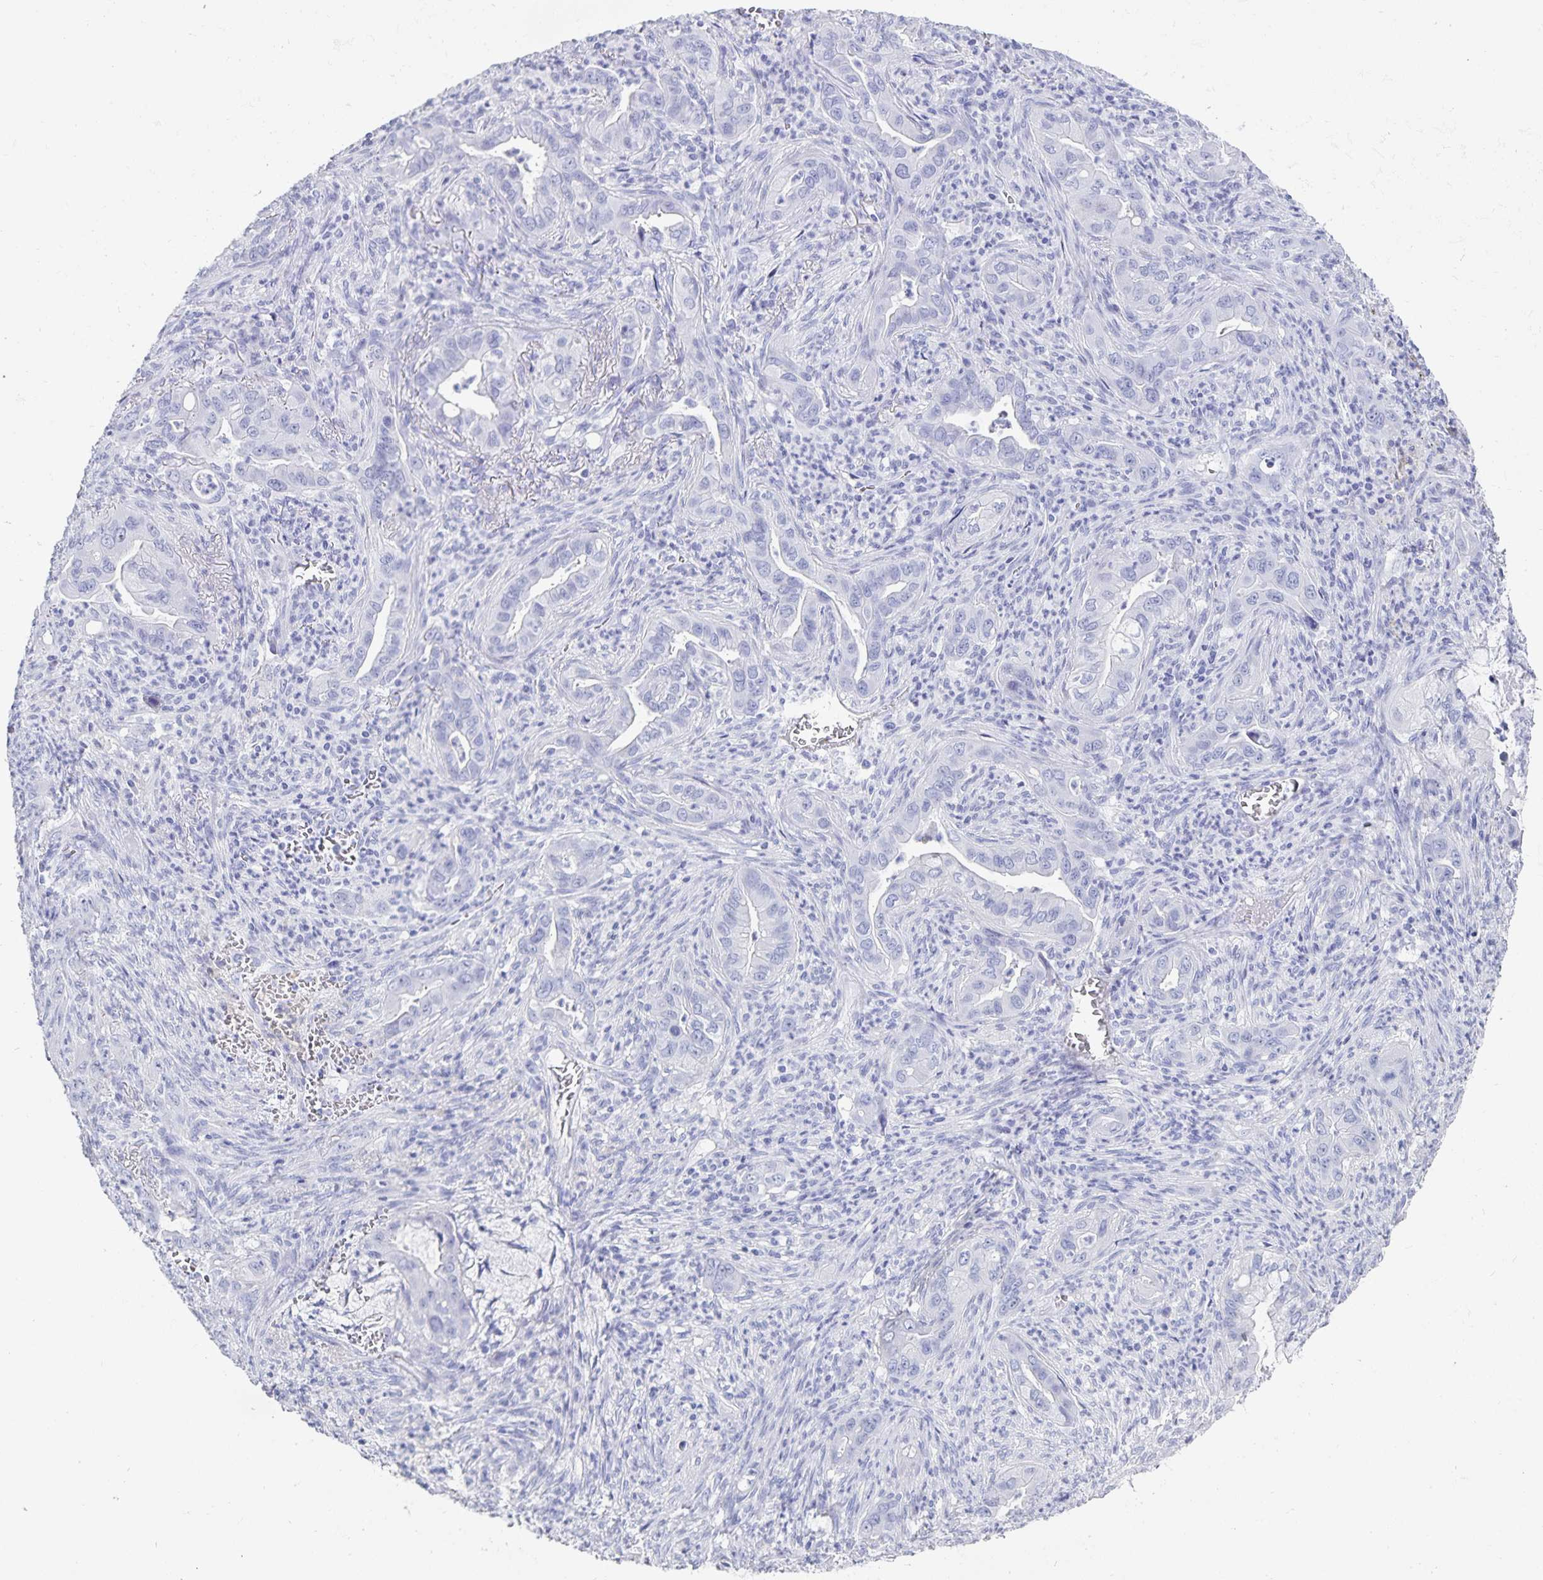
{"staining": {"intensity": "negative", "quantity": "none", "location": "none"}, "tissue": "lung cancer", "cell_type": "Tumor cells", "image_type": "cancer", "snomed": [{"axis": "morphology", "description": "Adenocarcinoma, NOS"}, {"axis": "topography", "description": "Lung"}], "caption": "IHC image of lung adenocarcinoma stained for a protein (brown), which exhibits no staining in tumor cells. (DAB (3,3'-diaminobenzidine) immunohistochemistry (IHC), high magnification).", "gene": "C19orf73", "patient": {"sex": "male", "age": 65}}